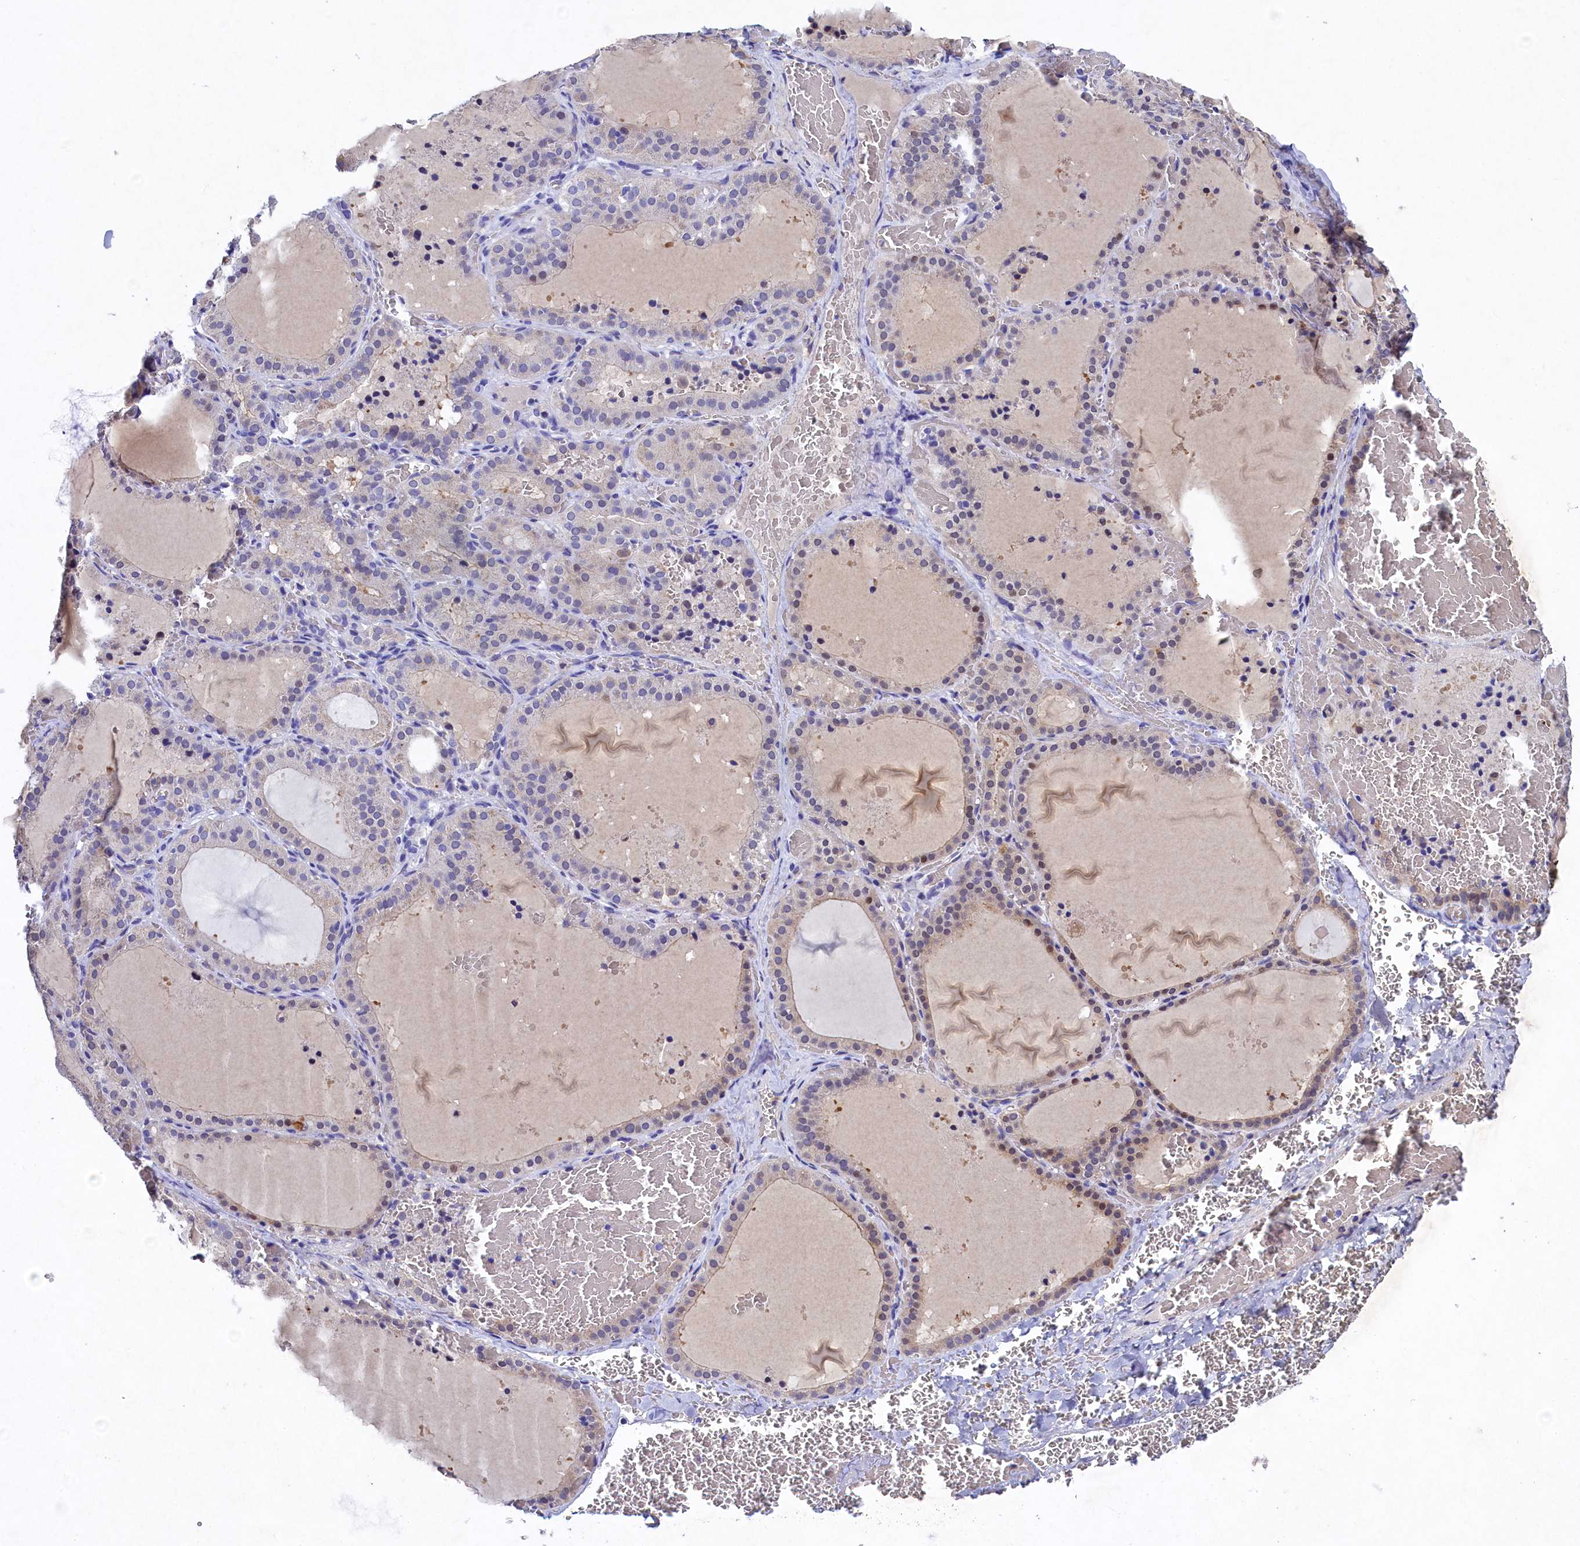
{"staining": {"intensity": "moderate", "quantity": "25%-75%", "location": "cytoplasmic/membranous"}, "tissue": "thyroid gland", "cell_type": "Glandular cells", "image_type": "normal", "snomed": [{"axis": "morphology", "description": "Normal tissue, NOS"}, {"axis": "topography", "description": "Thyroid gland"}], "caption": "Protein positivity by IHC reveals moderate cytoplasmic/membranous expression in approximately 25%-75% of glandular cells in benign thyroid gland. The protein is shown in brown color, while the nuclei are stained blue.", "gene": "TGDS", "patient": {"sex": "female", "age": 39}}